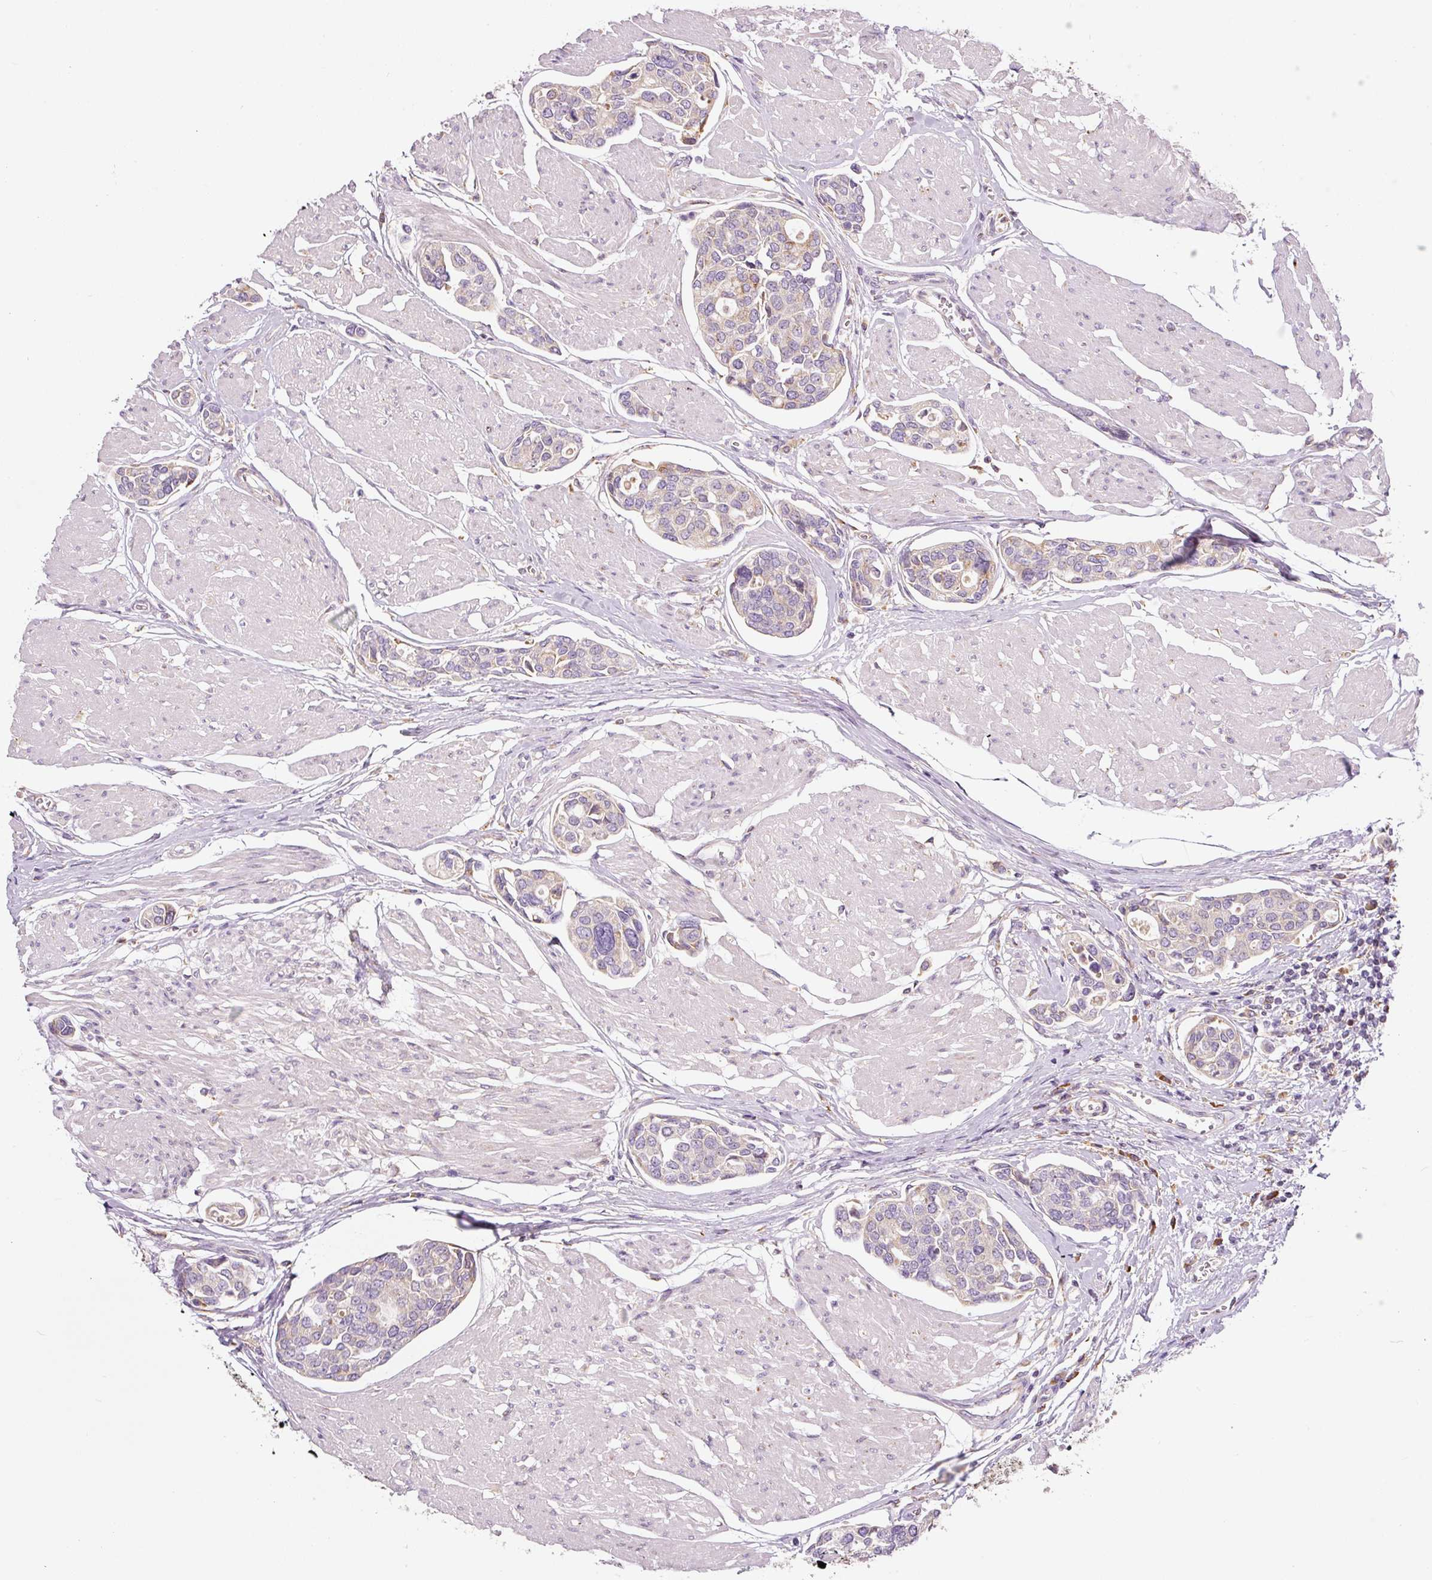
{"staining": {"intensity": "weak", "quantity": "25%-75%", "location": "cytoplasmic/membranous"}, "tissue": "urothelial cancer", "cell_type": "Tumor cells", "image_type": "cancer", "snomed": [{"axis": "morphology", "description": "Urothelial carcinoma, High grade"}, {"axis": "topography", "description": "Urinary bladder"}], "caption": "This photomicrograph shows urothelial cancer stained with immunohistochemistry to label a protein in brown. The cytoplasmic/membranous of tumor cells show weak positivity for the protein. Nuclei are counter-stained blue.", "gene": "MORN4", "patient": {"sex": "male", "age": 78}}